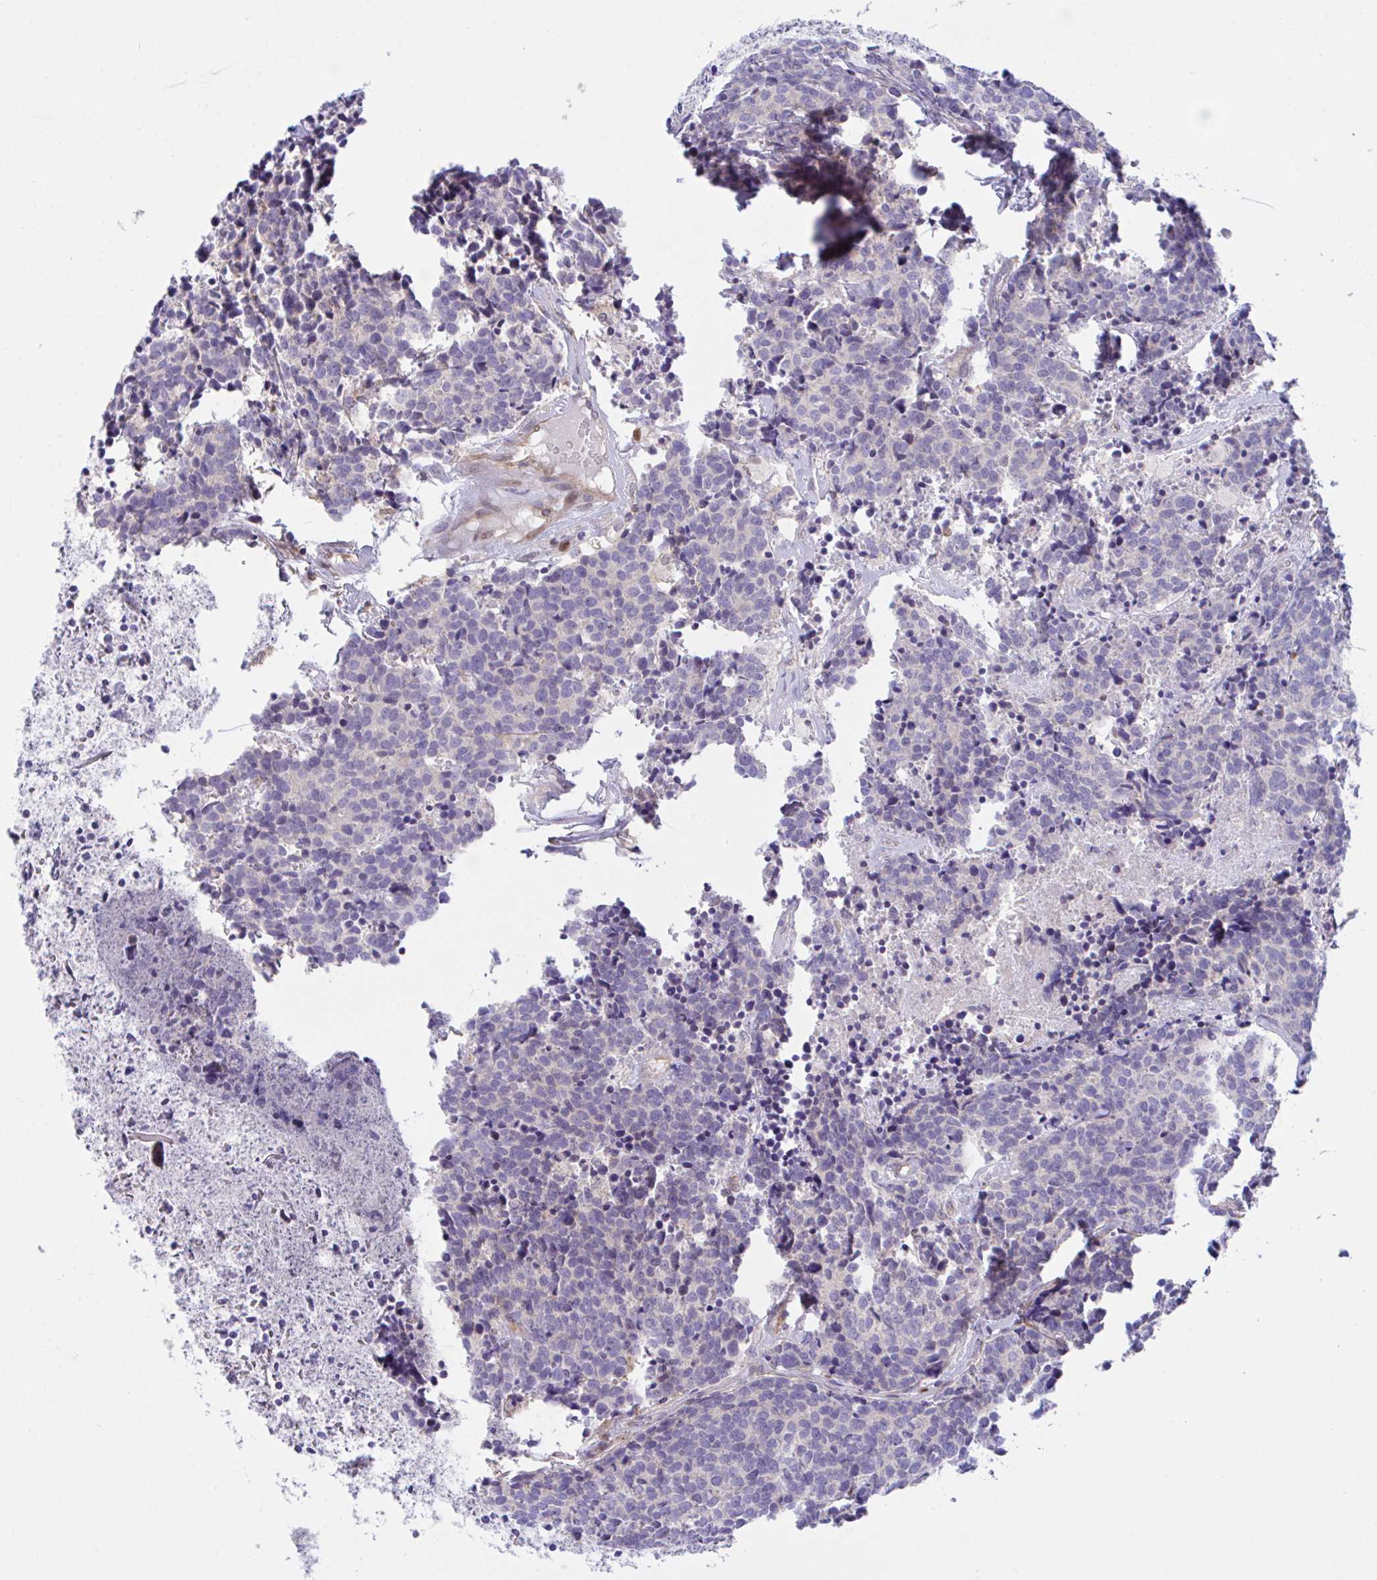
{"staining": {"intensity": "negative", "quantity": "none", "location": "none"}, "tissue": "carcinoid", "cell_type": "Tumor cells", "image_type": "cancer", "snomed": [{"axis": "morphology", "description": "Carcinoid, malignant, NOS"}, {"axis": "topography", "description": "Skin"}], "caption": "An image of human carcinoid is negative for staining in tumor cells.", "gene": "ZBED3", "patient": {"sex": "female", "age": 79}}